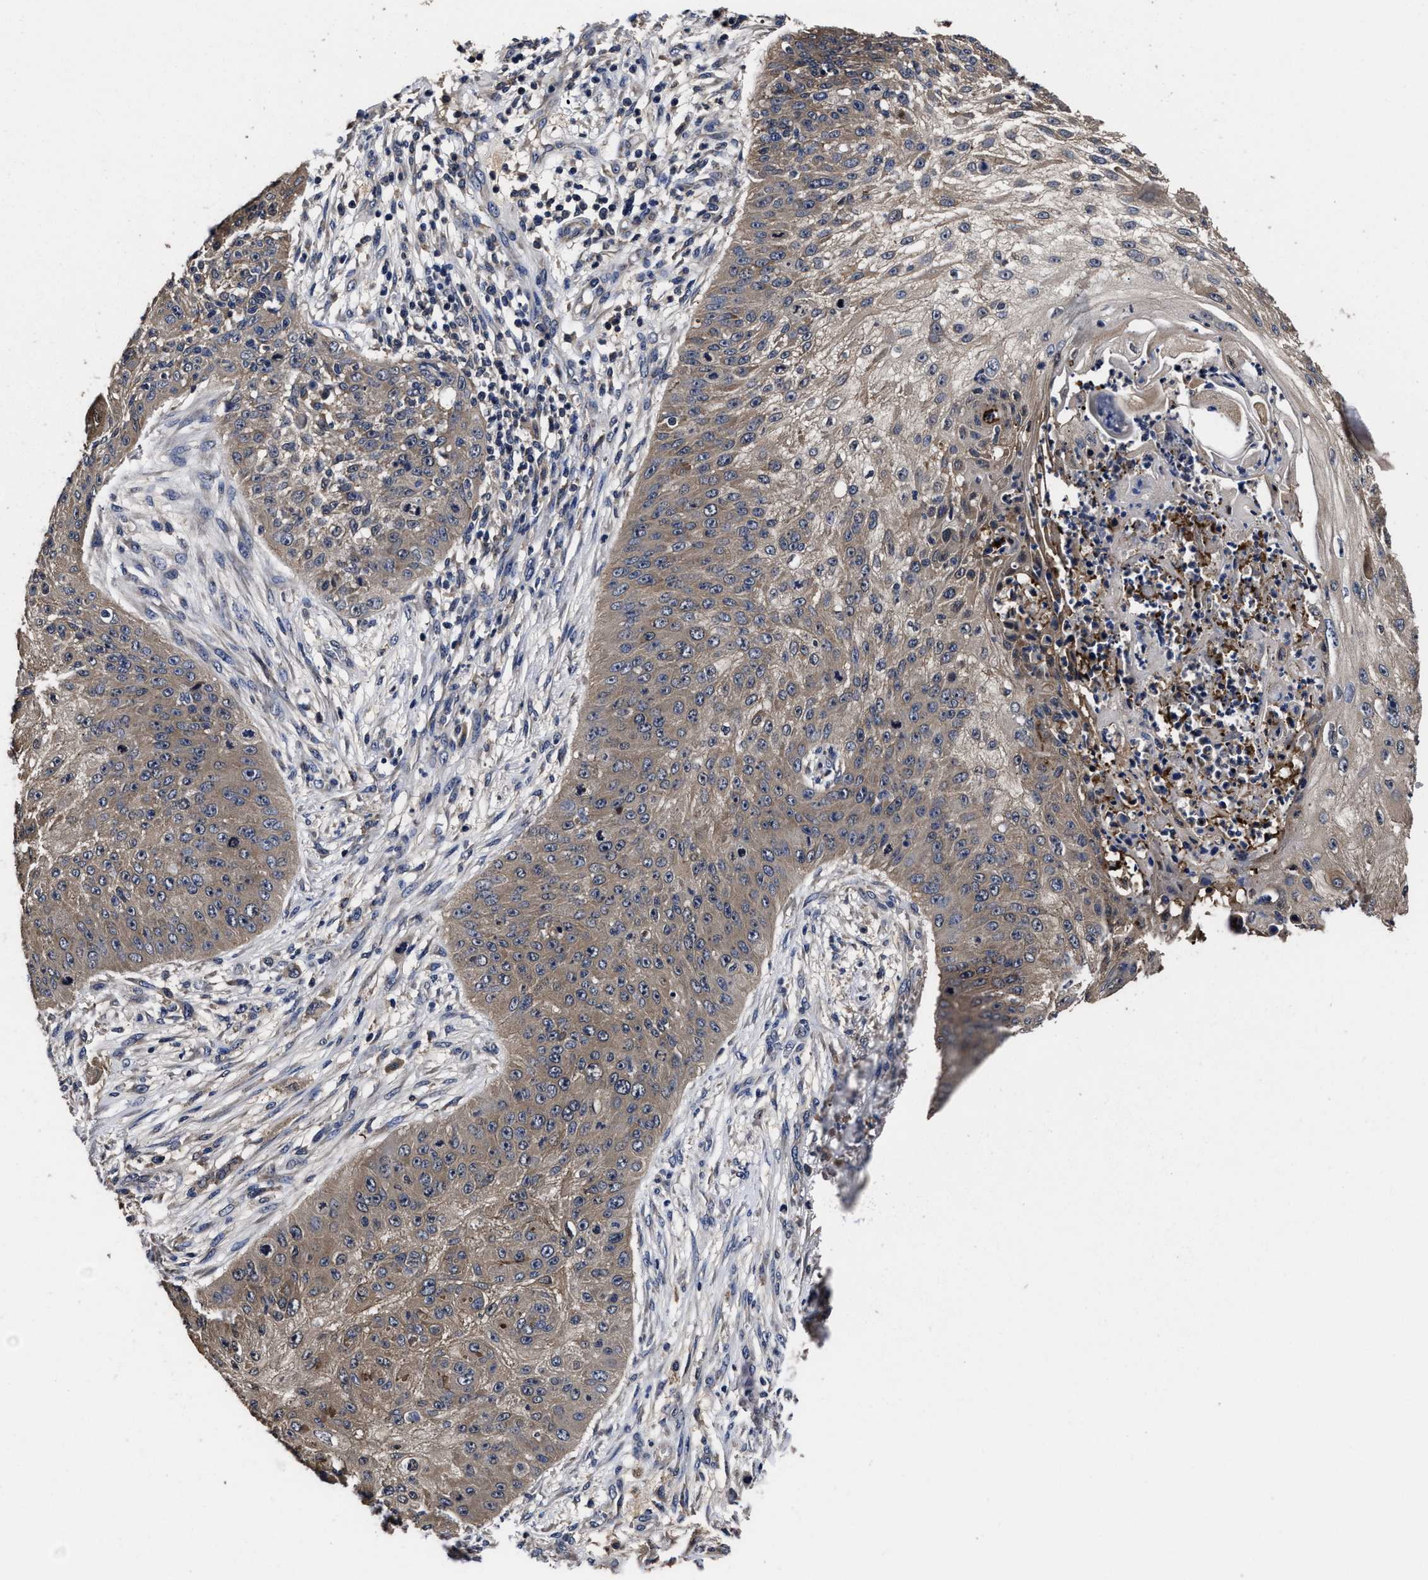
{"staining": {"intensity": "weak", "quantity": ">75%", "location": "cytoplasmic/membranous"}, "tissue": "skin cancer", "cell_type": "Tumor cells", "image_type": "cancer", "snomed": [{"axis": "morphology", "description": "Squamous cell carcinoma, NOS"}, {"axis": "topography", "description": "Skin"}], "caption": "This is a photomicrograph of IHC staining of skin cancer (squamous cell carcinoma), which shows weak staining in the cytoplasmic/membranous of tumor cells.", "gene": "SOCS5", "patient": {"sex": "female", "age": 80}}